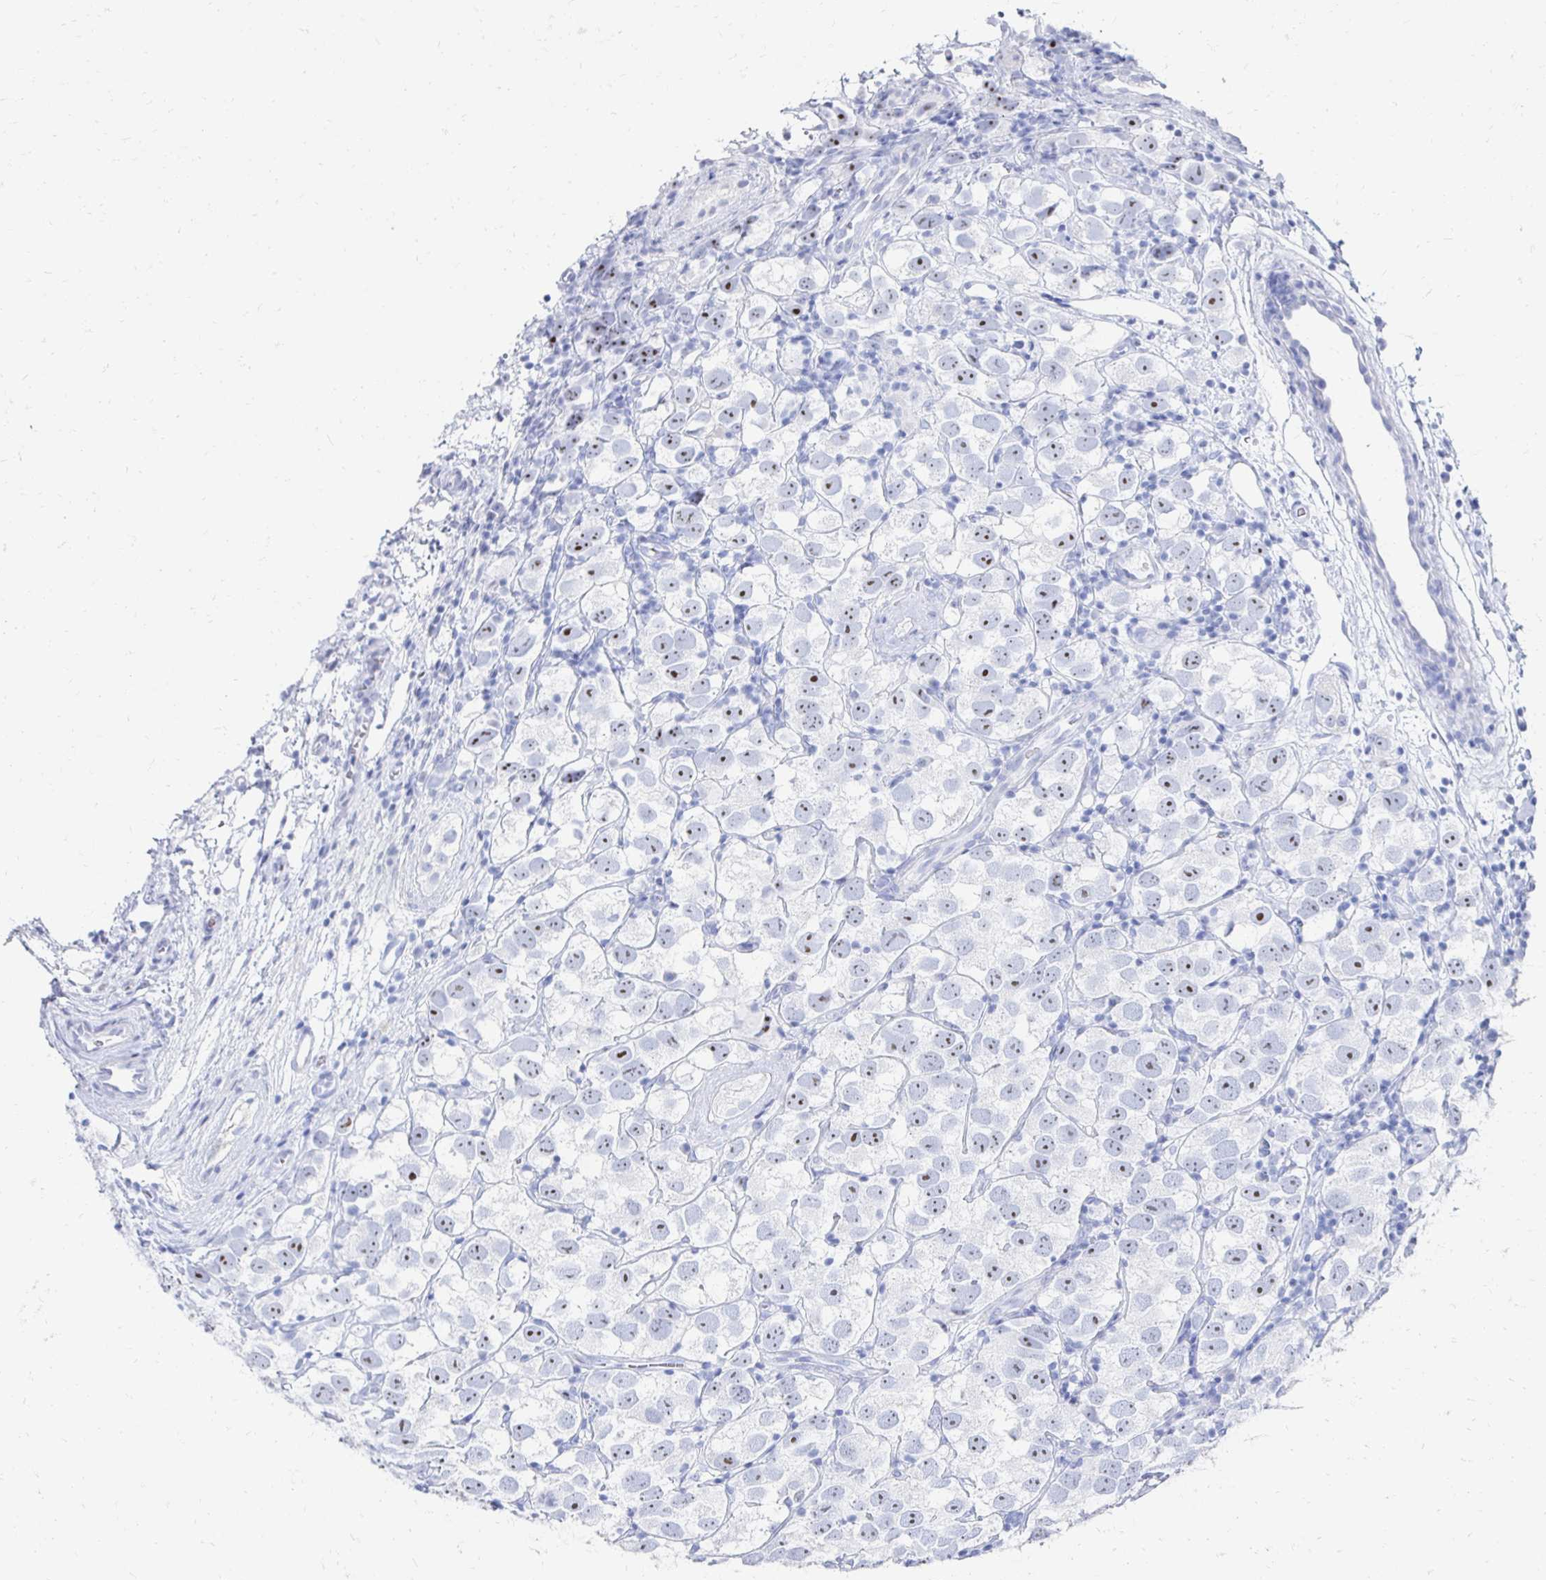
{"staining": {"intensity": "negative", "quantity": "none", "location": "none"}, "tissue": "testis cancer", "cell_type": "Tumor cells", "image_type": "cancer", "snomed": [{"axis": "morphology", "description": "Seminoma, NOS"}, {"axis": "topography", "description": "Testis"}], "caption": "Protein analysis of seminoma (testis) exhibits no significant staining in tumor cells.", "gene": "CST6", "patient": {"sex": "male", "age": 26}}